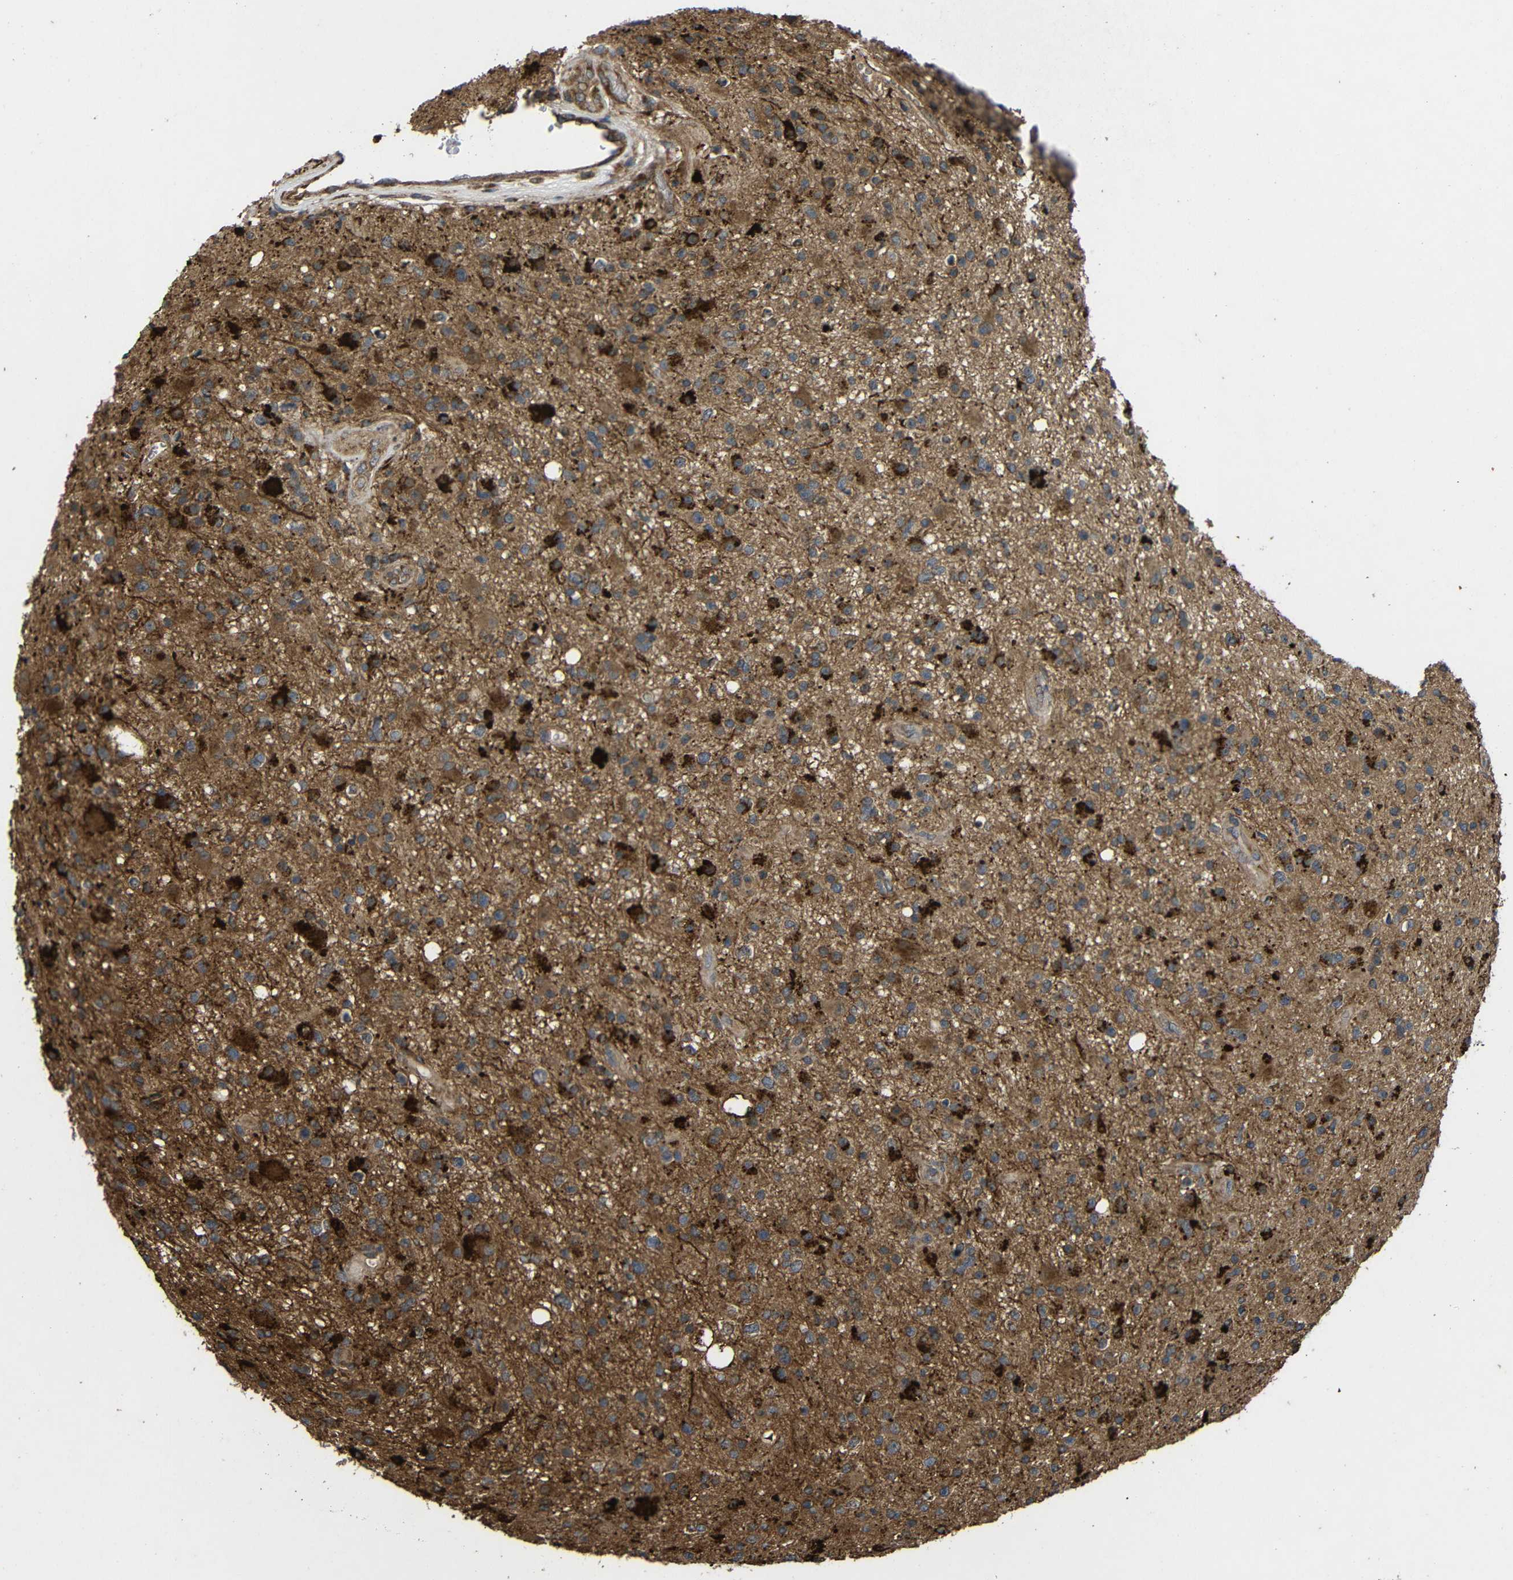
{"staining": {"intensity": "strong", "quantity": "<25%", "location": "cytoplasmic/membranous"}, "tissue": "glioma", "cell_type": "Tumor cells", "image_type": "cancer", "snomed": [{"axis": "morphology", "description": "Glioma, malignant, High grade"}, {"axis": "topography", "description": "Brain"}], "caption": "Protein analysis of high-grade glioma (malignant) tissue demonstrates strong cytoplasmic/membranous staining in approximately <25% of tumor cells.", "gene": "C1GALT1", "patient": {"sex": "male", "age": 33}}